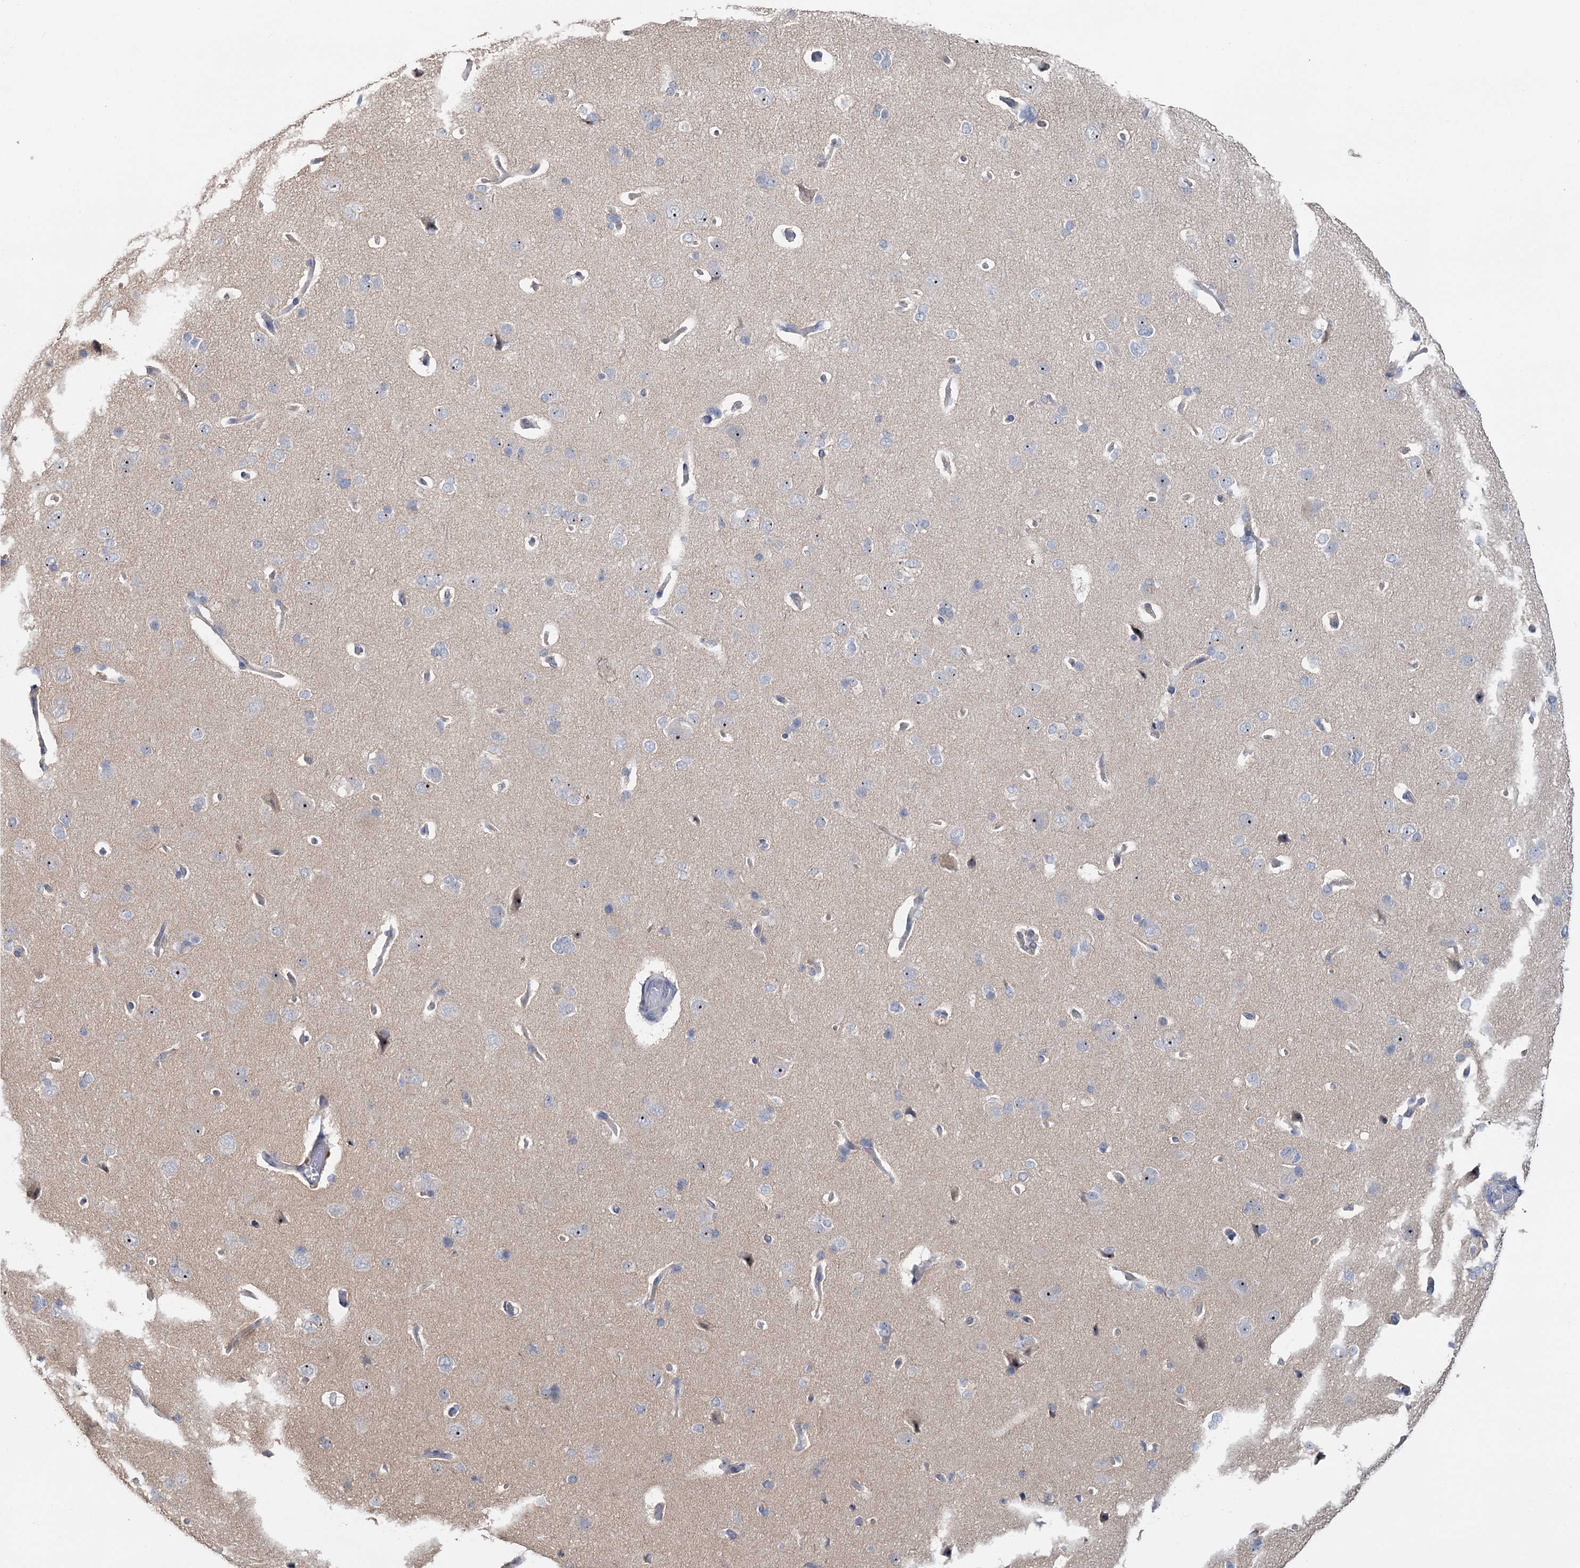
{"staining": {"intensity": "negative", "quantity": "none", "location": "none"}, "tissue": "cerebral cortex", "cell_type": "Endothelial cells", "image_type": "normal", "snomed": [{"axis": "morphology", "description": "Normal tissue, NOS"}, {"axis": "topography", "description": "Cerebral cortex"}], "caption": "An IHC micrograph of unremarkable cerebral cortex is shown. There is no staining in endothelial cells of cerebral cortex.", "gene": "C2CD3", "patient": {"sex": "male", "age": 62}}